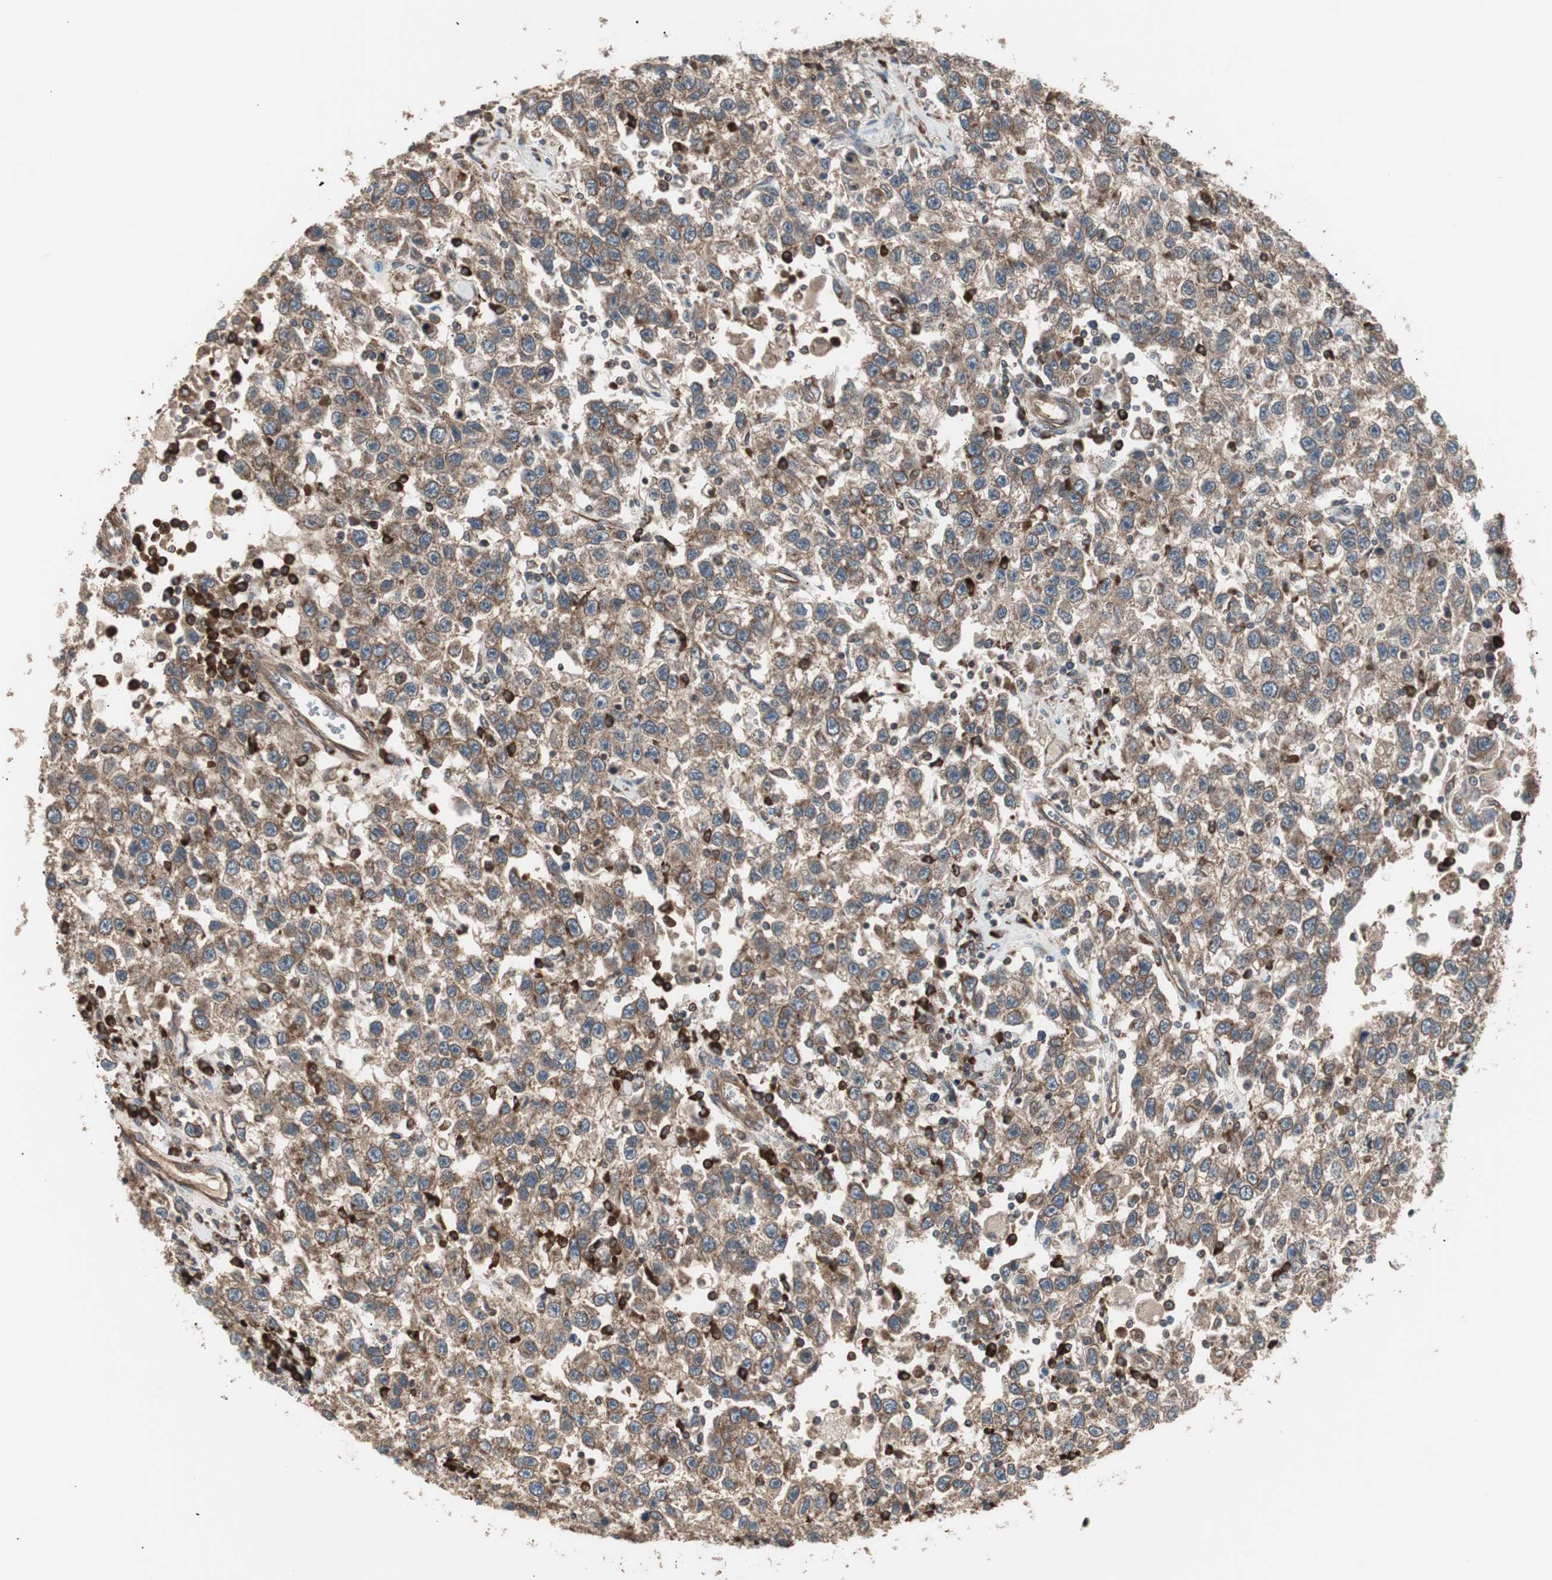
{"staining": {"intensity": "moderate", "quantity": ">75%", "location": "cytoplasmic/membranous"}, "tissue": "testis cancer", "cell_type": "Tumor cells", "image_type": "cancer", "snomed": [{"axis": "morphology", "description": "Seminoma, NOS"}, {"axis": "topography", "description": "Testis"}], "caption": "About >75% of tumor cells in testis seminoma display moderate cytoplasmic/membranous protein expression as visualized by brown immunohistochemical staining.", "gene": "LZTS1", "patient": {"sex": "male", "age": 41}}